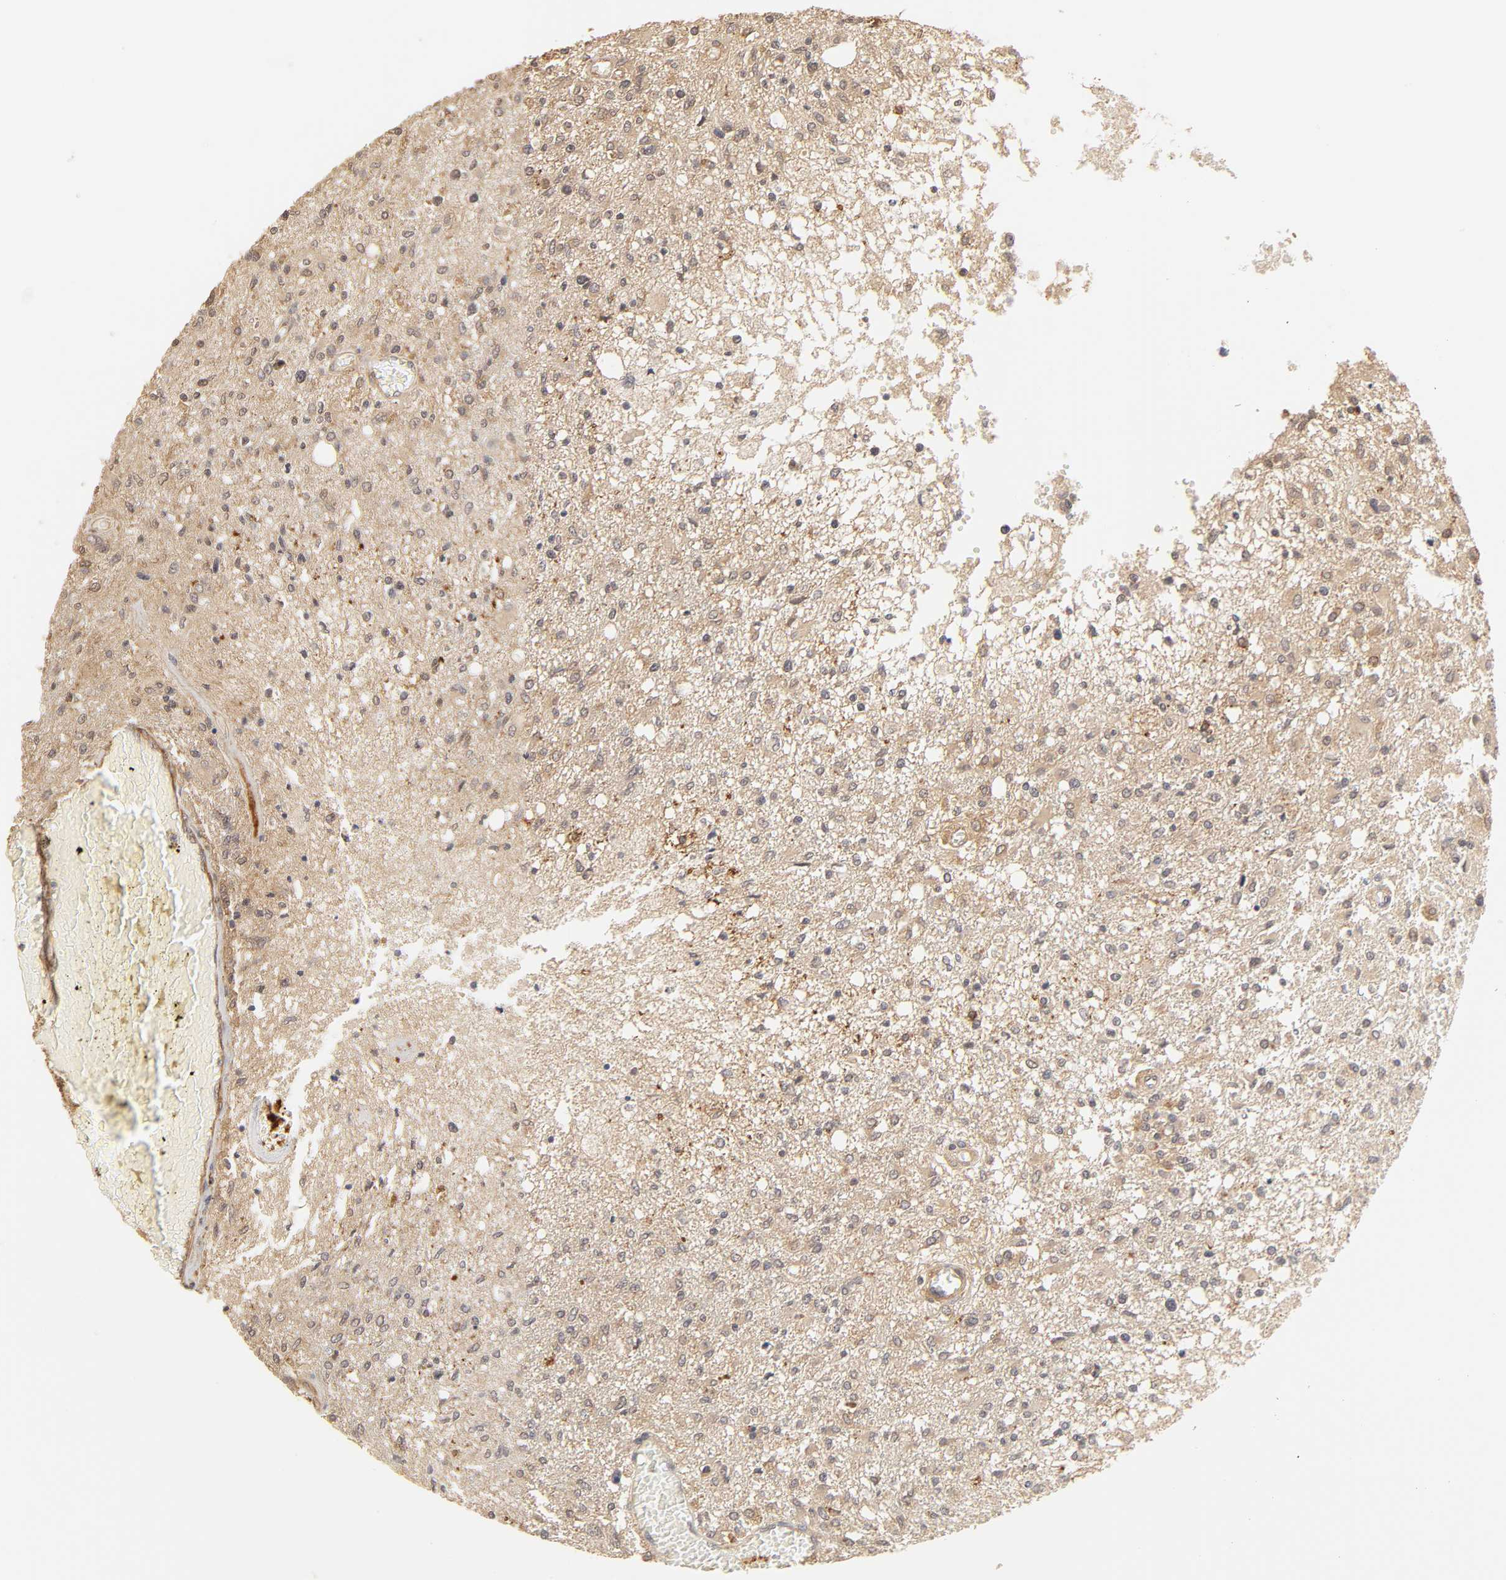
{"staining": {"intensity": "moderate", "quantity": ">75%", "location": "cytoplasmic/membranous"}, "tissue": "glioma", "cell_type": "Tumor cells", "image_type": "cancer", "snomed": [{"axis": "morphology", "description": "Glioma, malignant, High grade"}, {"axis": "topography", "description": "Cerebral cortex"}], "caption": "IHC (DAB) staining of human malignant high-grade glioma shows moderate cytoplasmic/membranous protein positivity in about >75% of tumor cells.", "gene": "EPS8", "patient": {"sex": "male", "age": 76}}